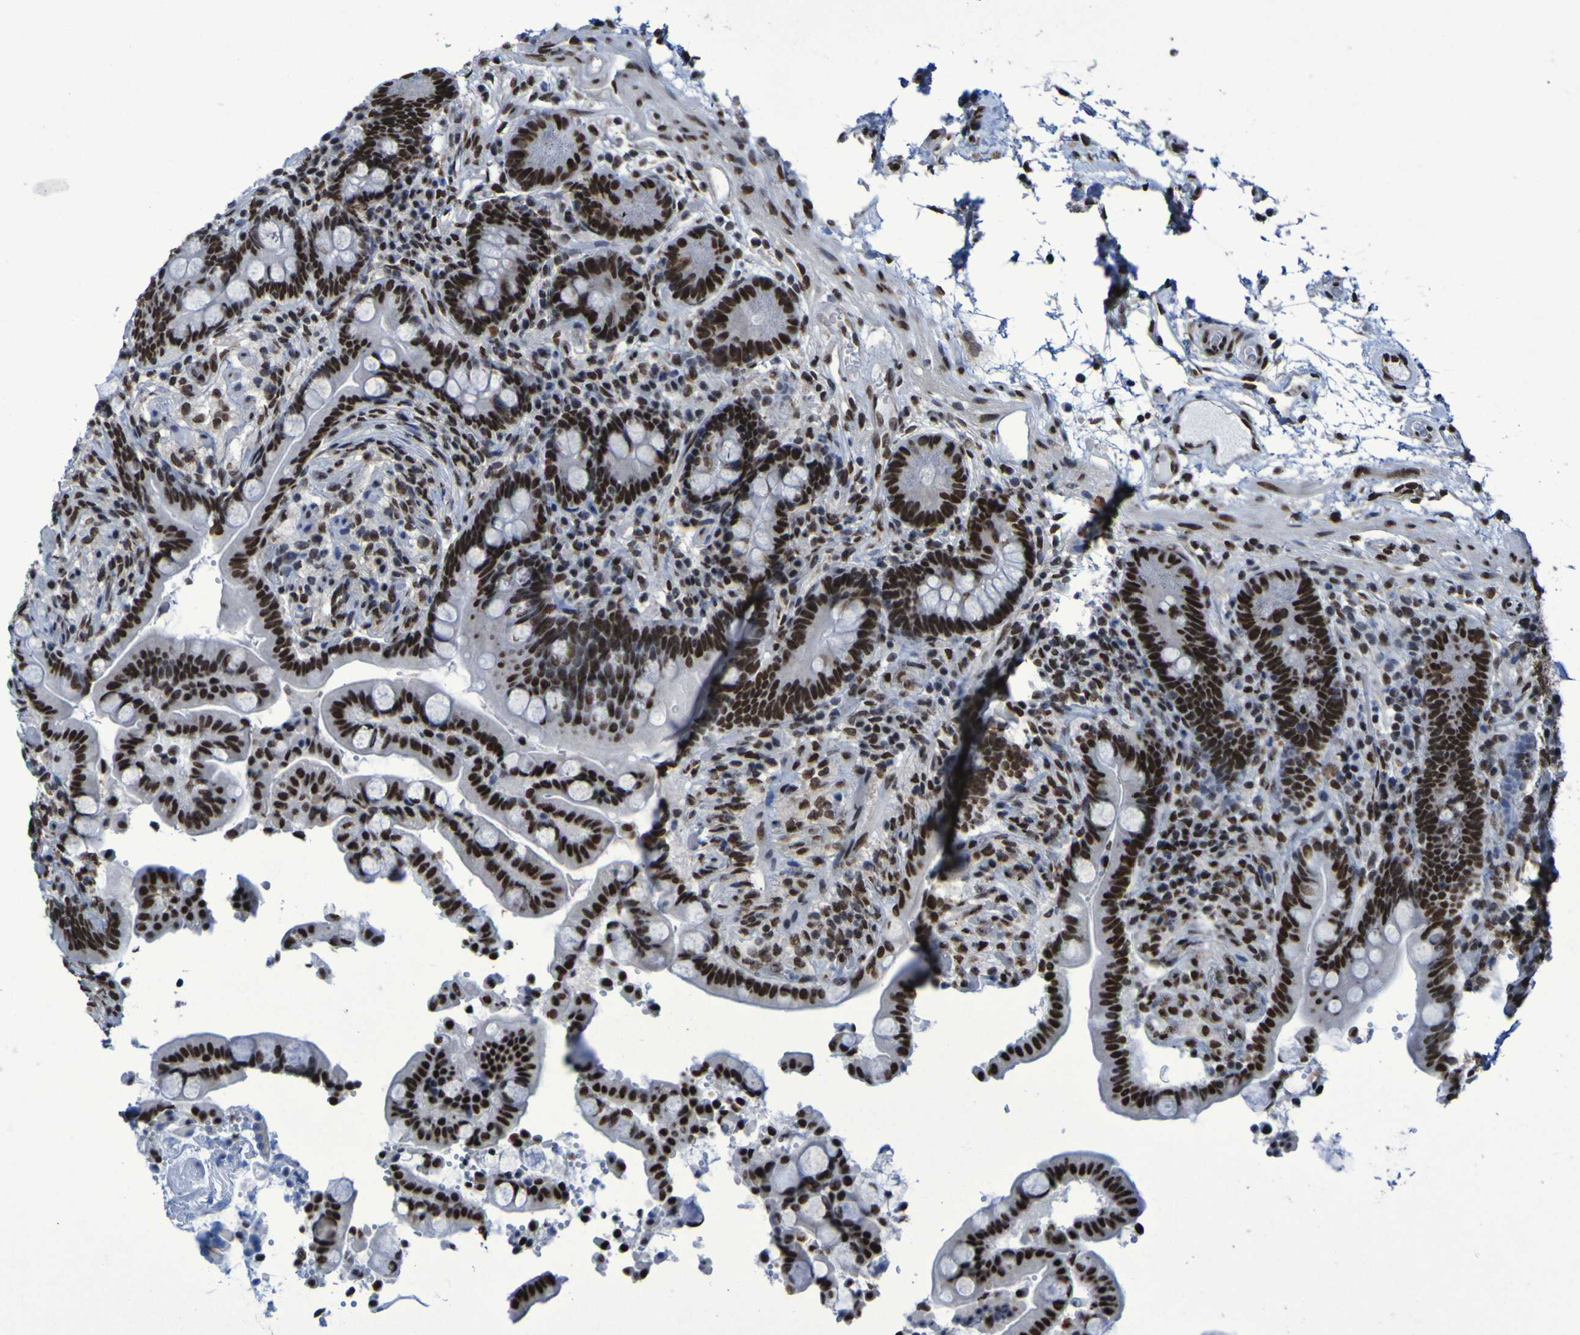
{"staining": {"intensity": "strong", "quantity": ">75%", "location": "nuclear"}, "tissue": "colon", "cell_type": "Endothelial cells", "image_type": "normal", "snomed": [{"axis": "morphology", "description": "Normal tissue, NOS"}, {"axis": "topography", "description": "Colon"}], "caption": "Immunohistochemistry staining of benign colon, which demonstrates high levels of strong nuclear expression in about >75% of endothelial cells indicating strong nuclear protein staining. The staining was performed using DAB (brown) for protein detection and nuclei were counterstained in hematoxylin (blue).", "gene": "HNRNPR", "patient": {"sex": "male", "age": 73}}